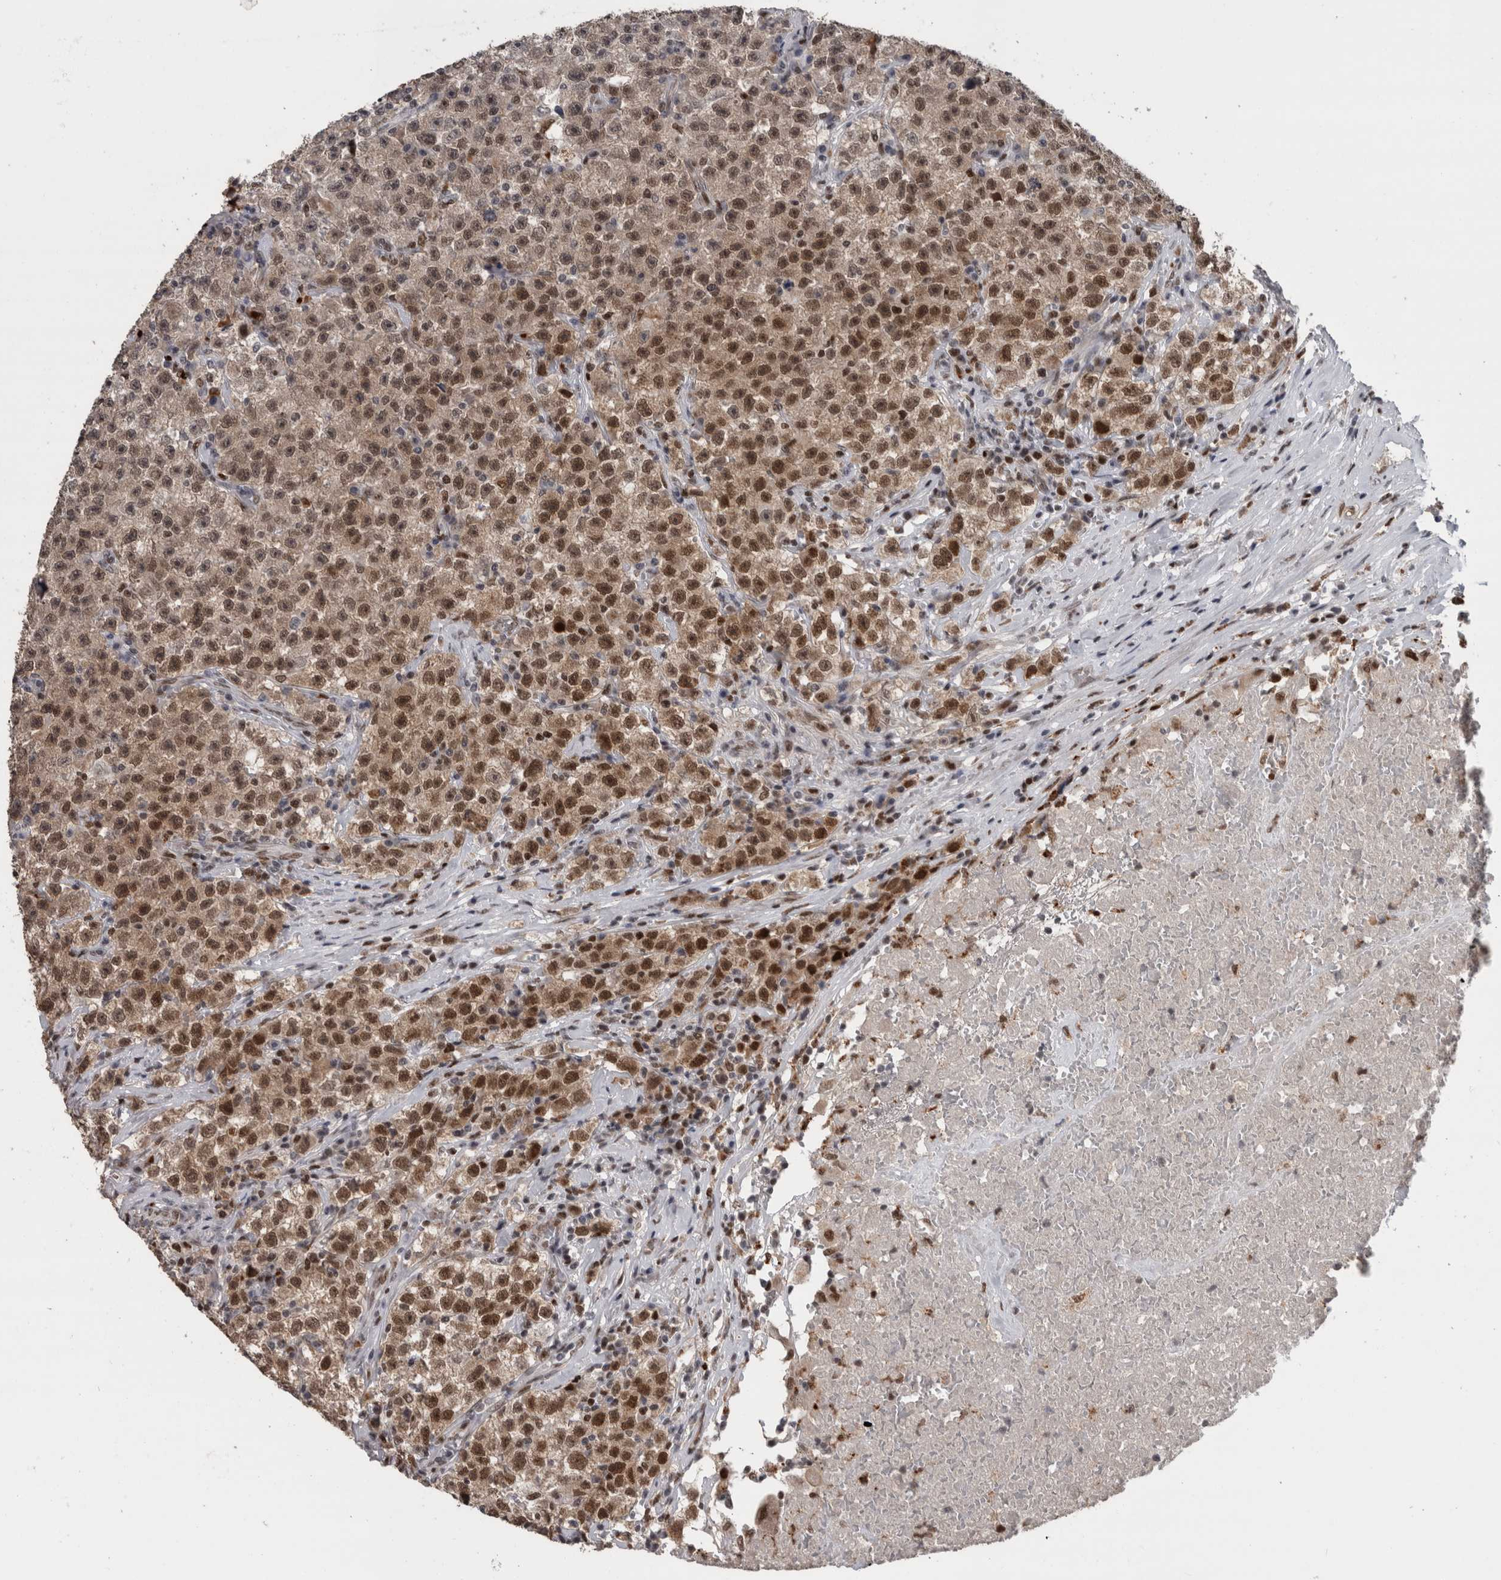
{"staining": {"intensity": "moderate", "quantity": ">75%", "location": "nuclear"}, "tissue": "testis cancer", "cell_type": "Tumor cells", "image_type": "cancer", "snomed": [{"axis": "morphology", "description": "Seminoma, NOS"}, {"axis": "topography", "description": "Testis"}], "caption": "Brown immunohistochemical staining in human testis seminoma displays moderate nuclear expression in about >75% of tumor cells.", "gene": "POLD2", "patient": {"sex": "male", "age": 22}}